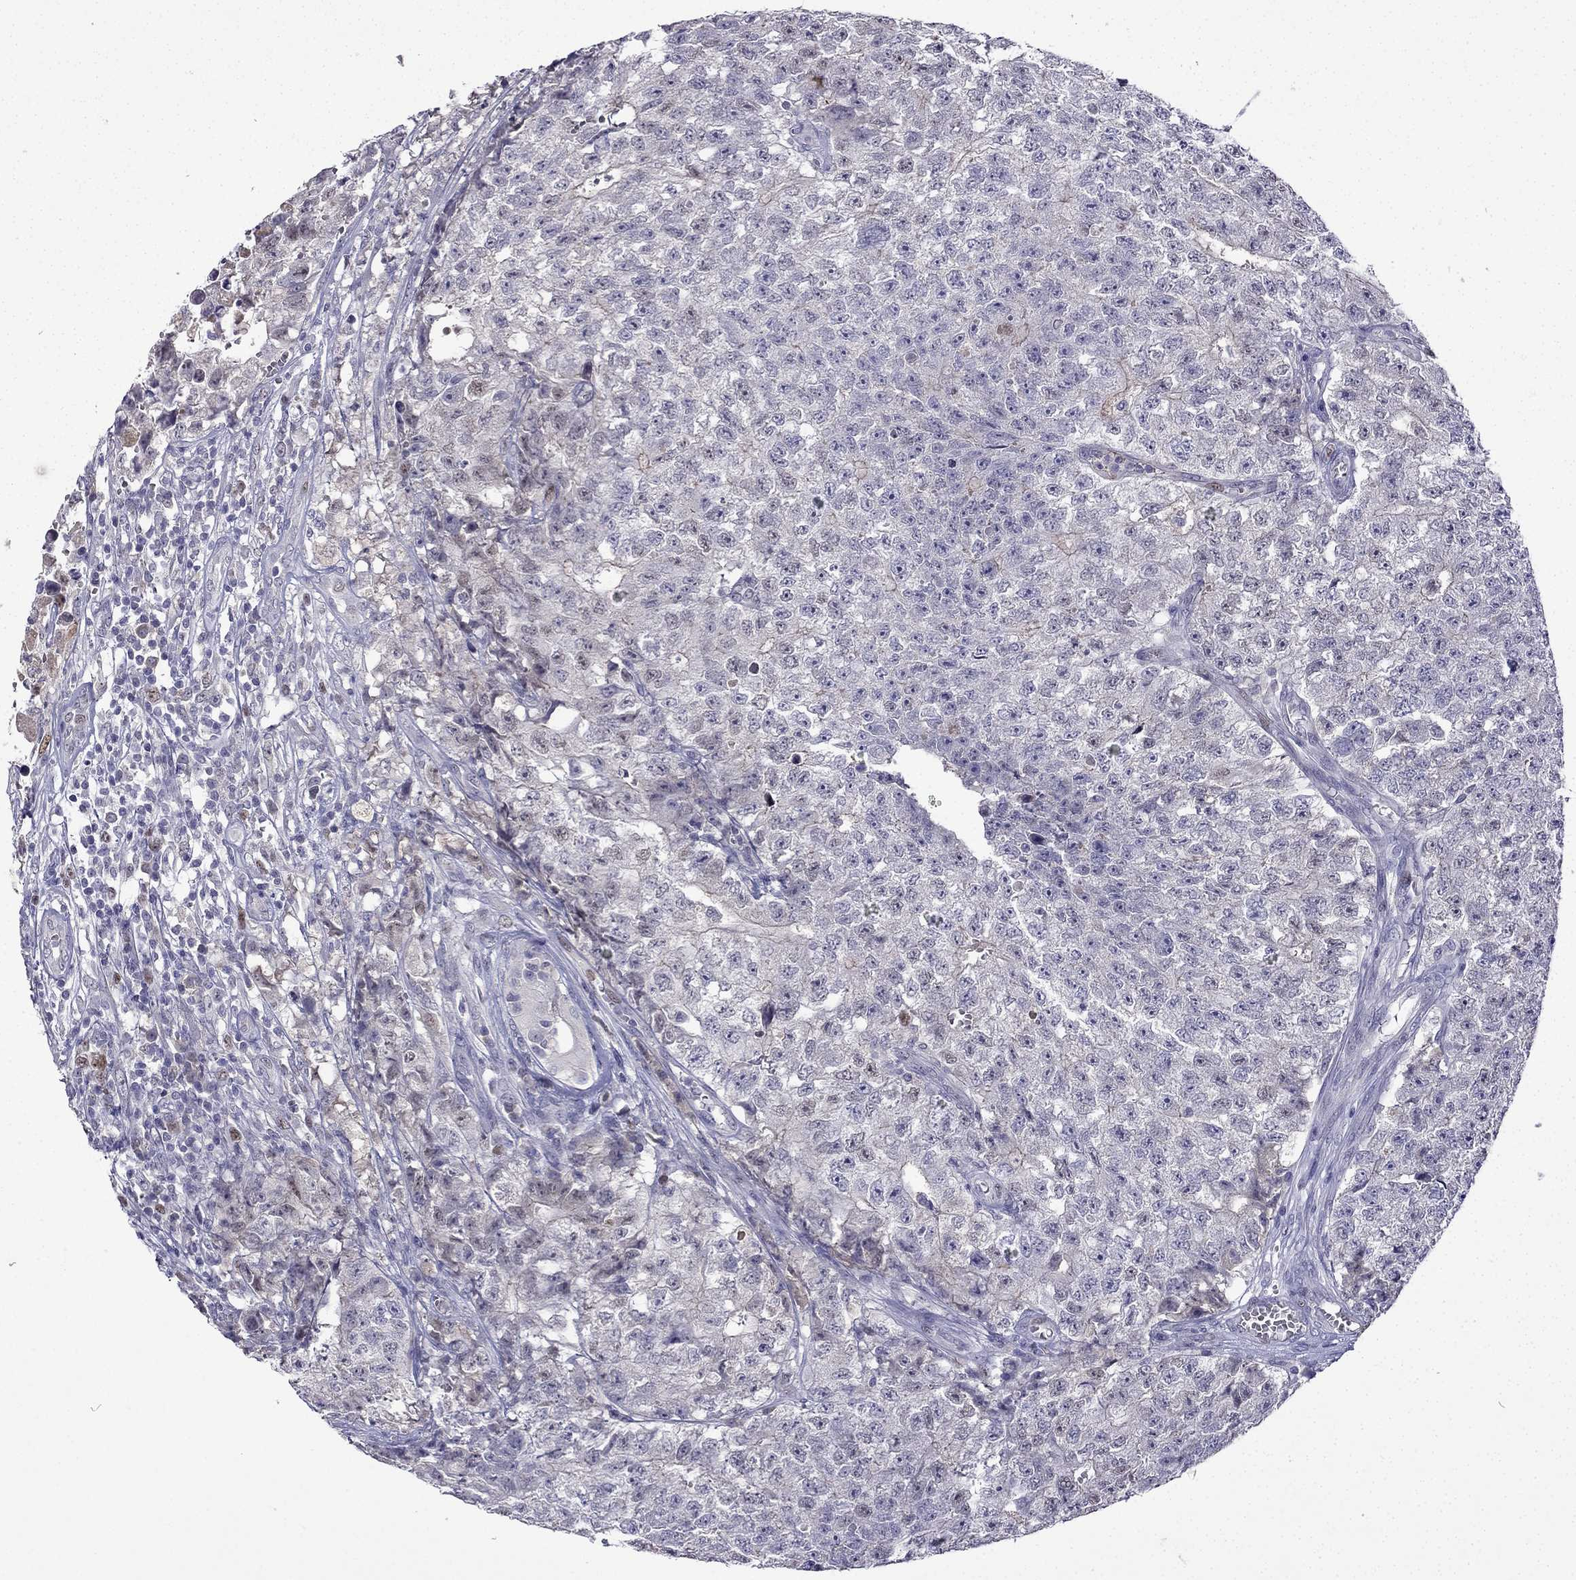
{"staining": {"intensity": "negative", "quantity": "none", "location": "none"}, "tissue": "testis cancer", "cell_type": "Tumor cells", "image_type": "cancer", "snomed": [{"axis": "morphology", "description": "Seminoma, NOS"}, {"axis": "morphology", "description": "Carcinoma, Embryonal, NOS"}, {"axis": "topography", "description": "Testis"}], "caption": "This photomicrograph is of testis embryonal carcinoma stained with immunohistochemistry to label a protein in brown with the nuclei are counter-stained blue. There is no expression in tumor cells.", "gene": "UHRF1", "patient": {"sex": "male", "age": 22}}